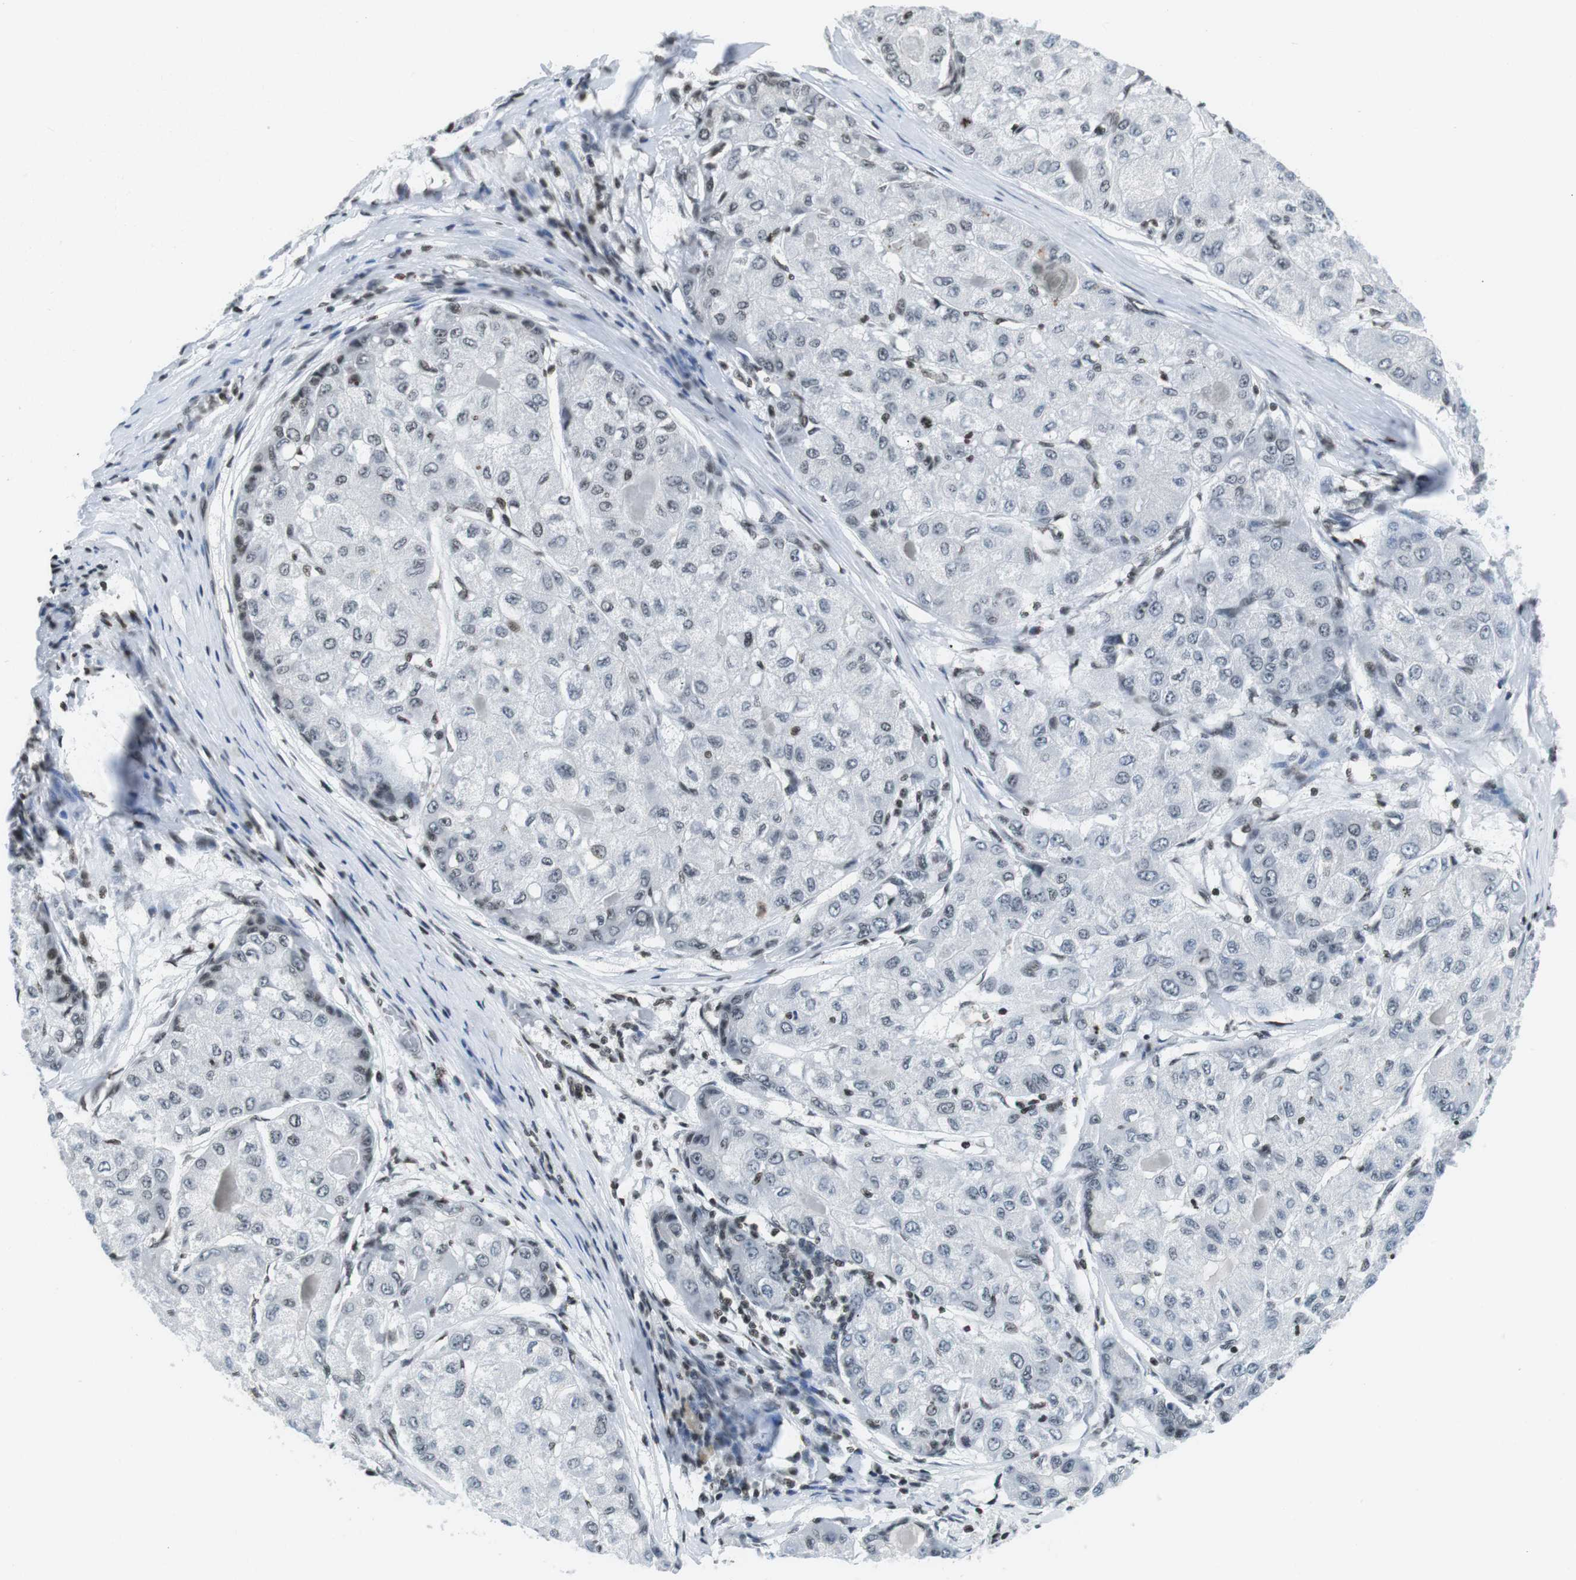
{"staining": {"intensity": "weak", "quantity": "<25%", "location": "nuclear"}, "tissue": "liver cancer", "cell_type": "Tumor cells", "image_type": "cancer", "snomed": [{"axis": "morphology", "description": "Carcinoma, Hepatocellular, NOS"}, {"axis": "topography", "description": "Liver"}], "caption": "Liver cancer (hepatocellular carcinoma) was stained to show a protein in brown. There is no significant positivity in tumor cells.", "gene": "E2F2", "patient": {"sex": "male", "age": 80}}